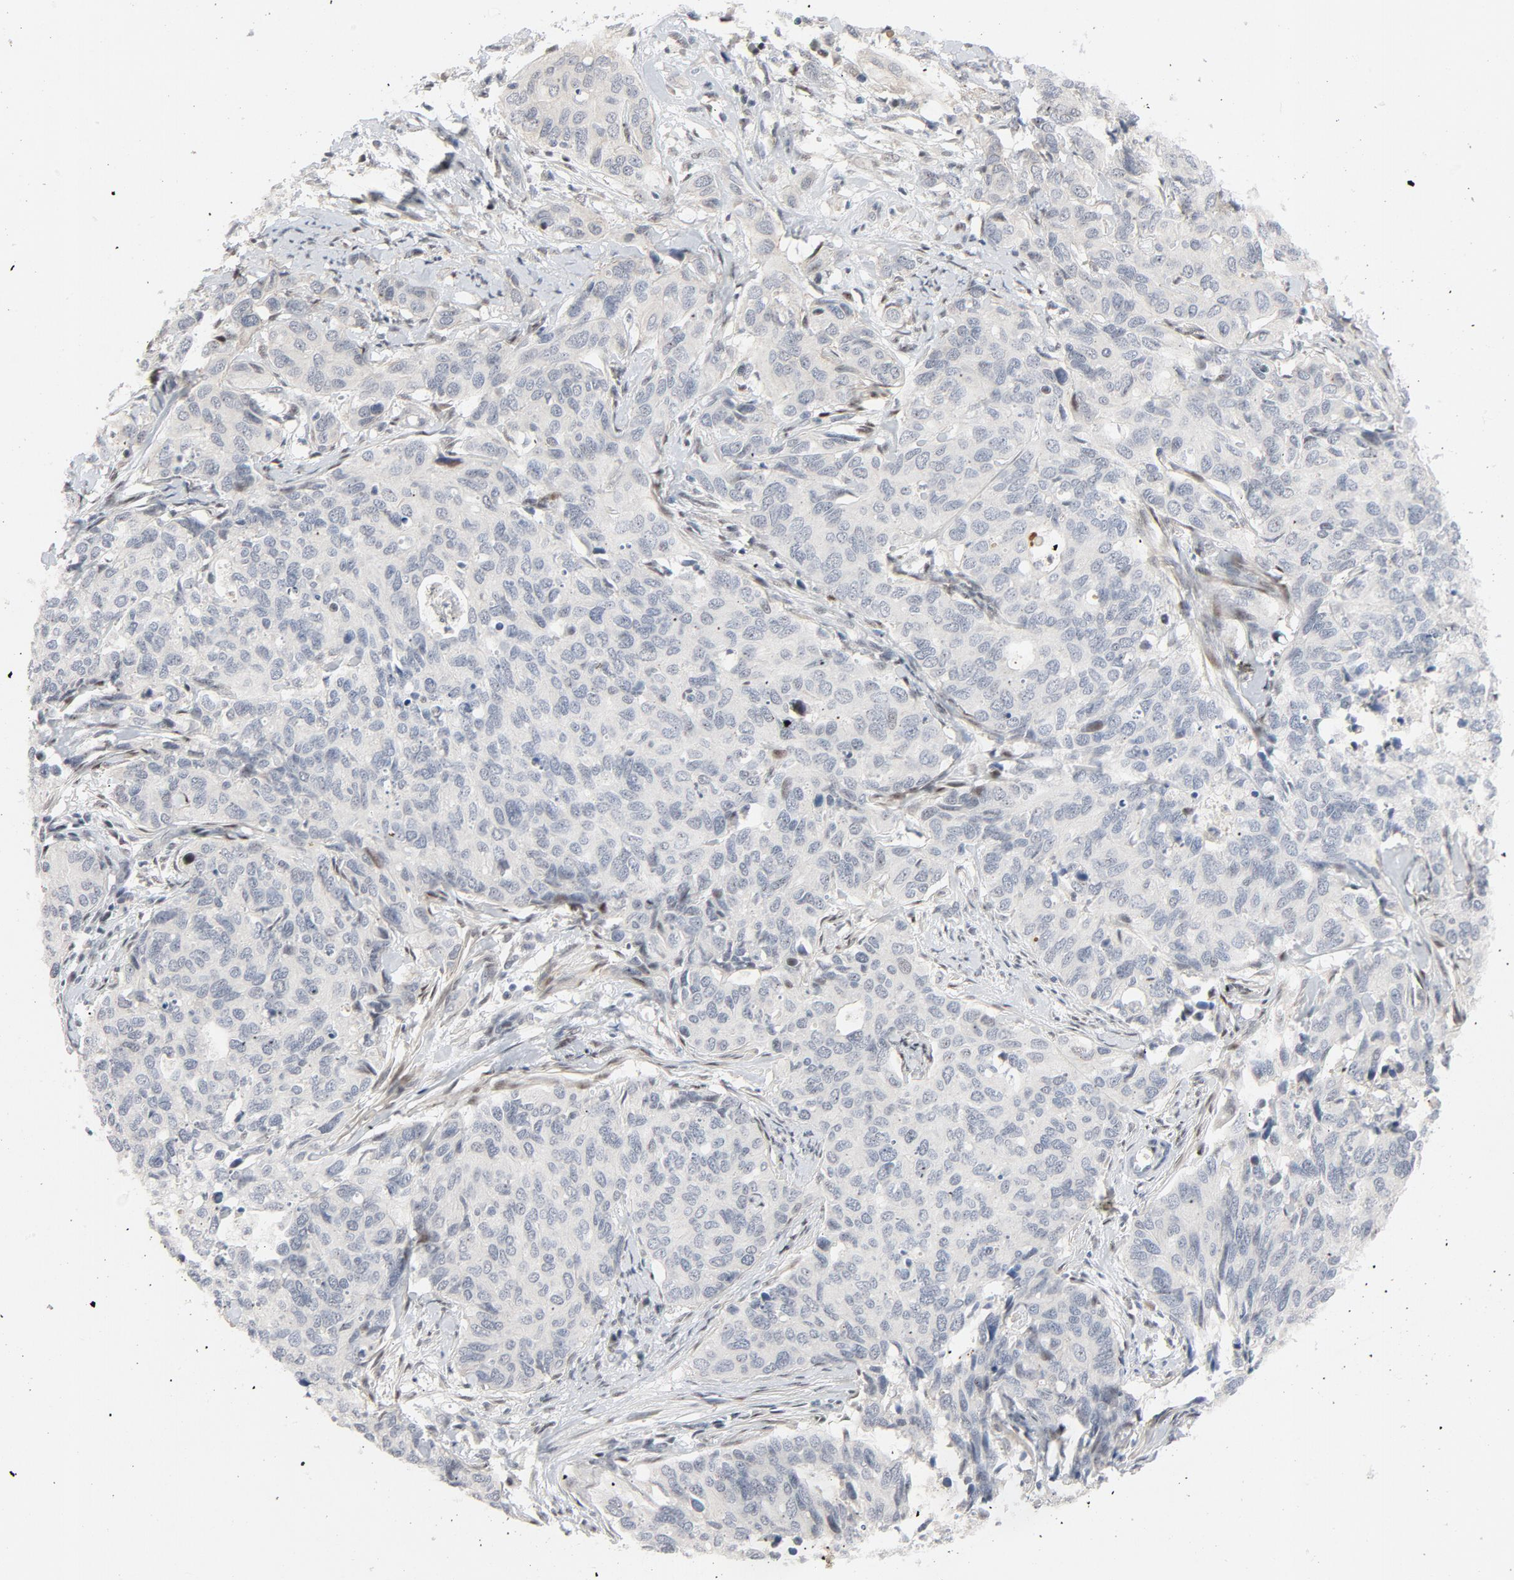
{"staining": {"intensity": "negative", "quantity": "none", "location": "none"}, "tissue": "cervical cancer", "cell_type": "Tumor cells", "image_type": "cancer", "snomed": [{"axis": "morphology", "description": "Squamous cell carcinoma, NOS"}, {"axis": "topography", "description": "Cervix"}], "caption": "An immunohistochemistry (IHC) micrograph of cervical cancer (squamous cell carcinoma) is shown. There is no staining in tumor cells of cervical cancer (squamous cell carcinoma).", "gene": "FSCB", "patient": {"sex": "female", "age": 45}}